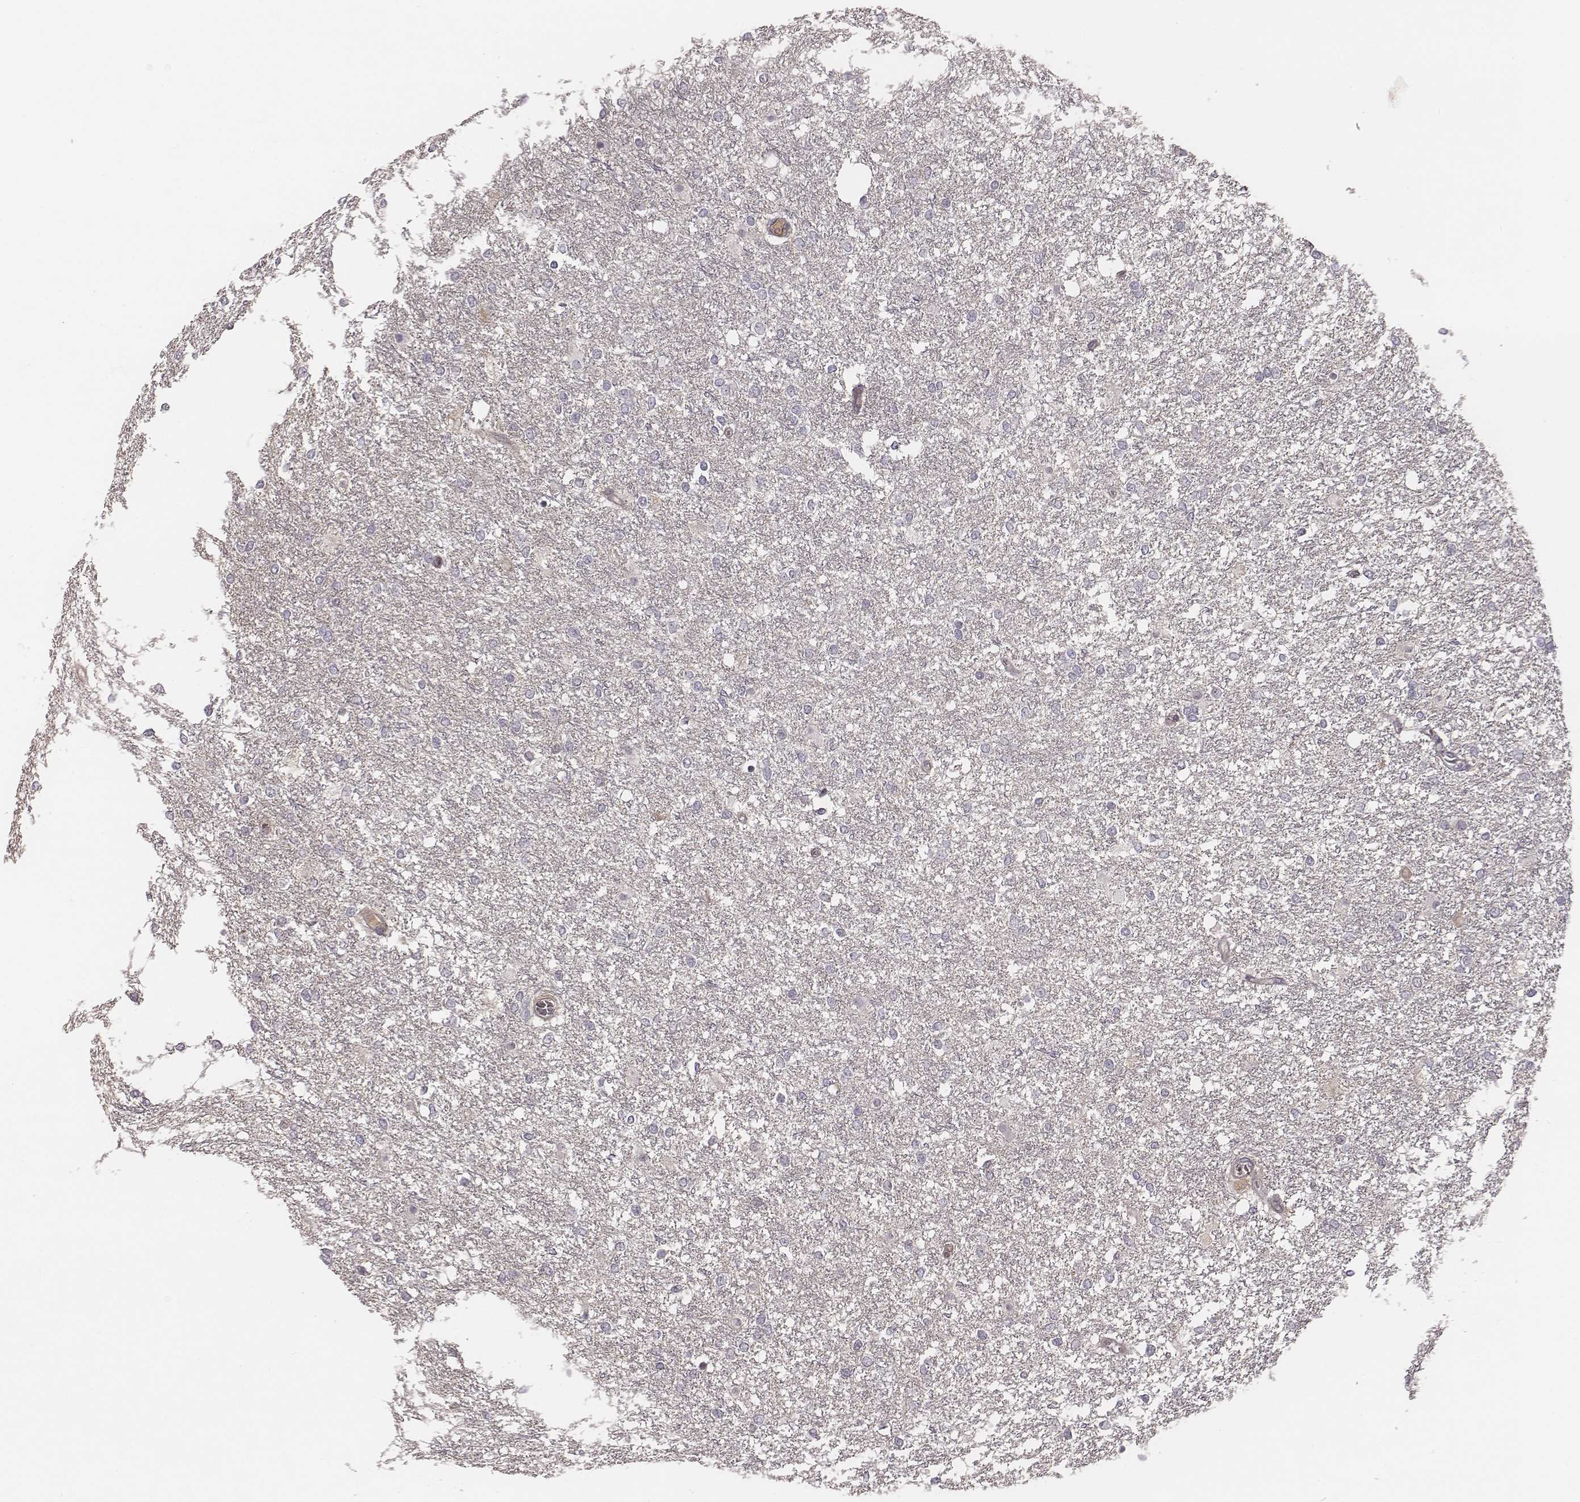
{"staining": {"intensity": "negative", "quantity": "none", "location": "none"}, "tissue": "glioma", "cell_type": "Tumor cells", "image_type": "cancer", "snomed": [{"axis": "morphology", "description": "Glioma, malignant, High grade"}, {"axis": "topography", "description": "Brain"}], "caption": "Protein analysis of glioma exhibits no significant positivity in tumor cells.", "gene": "TLX3", "patient": {"sex": "female", "age": 61}}